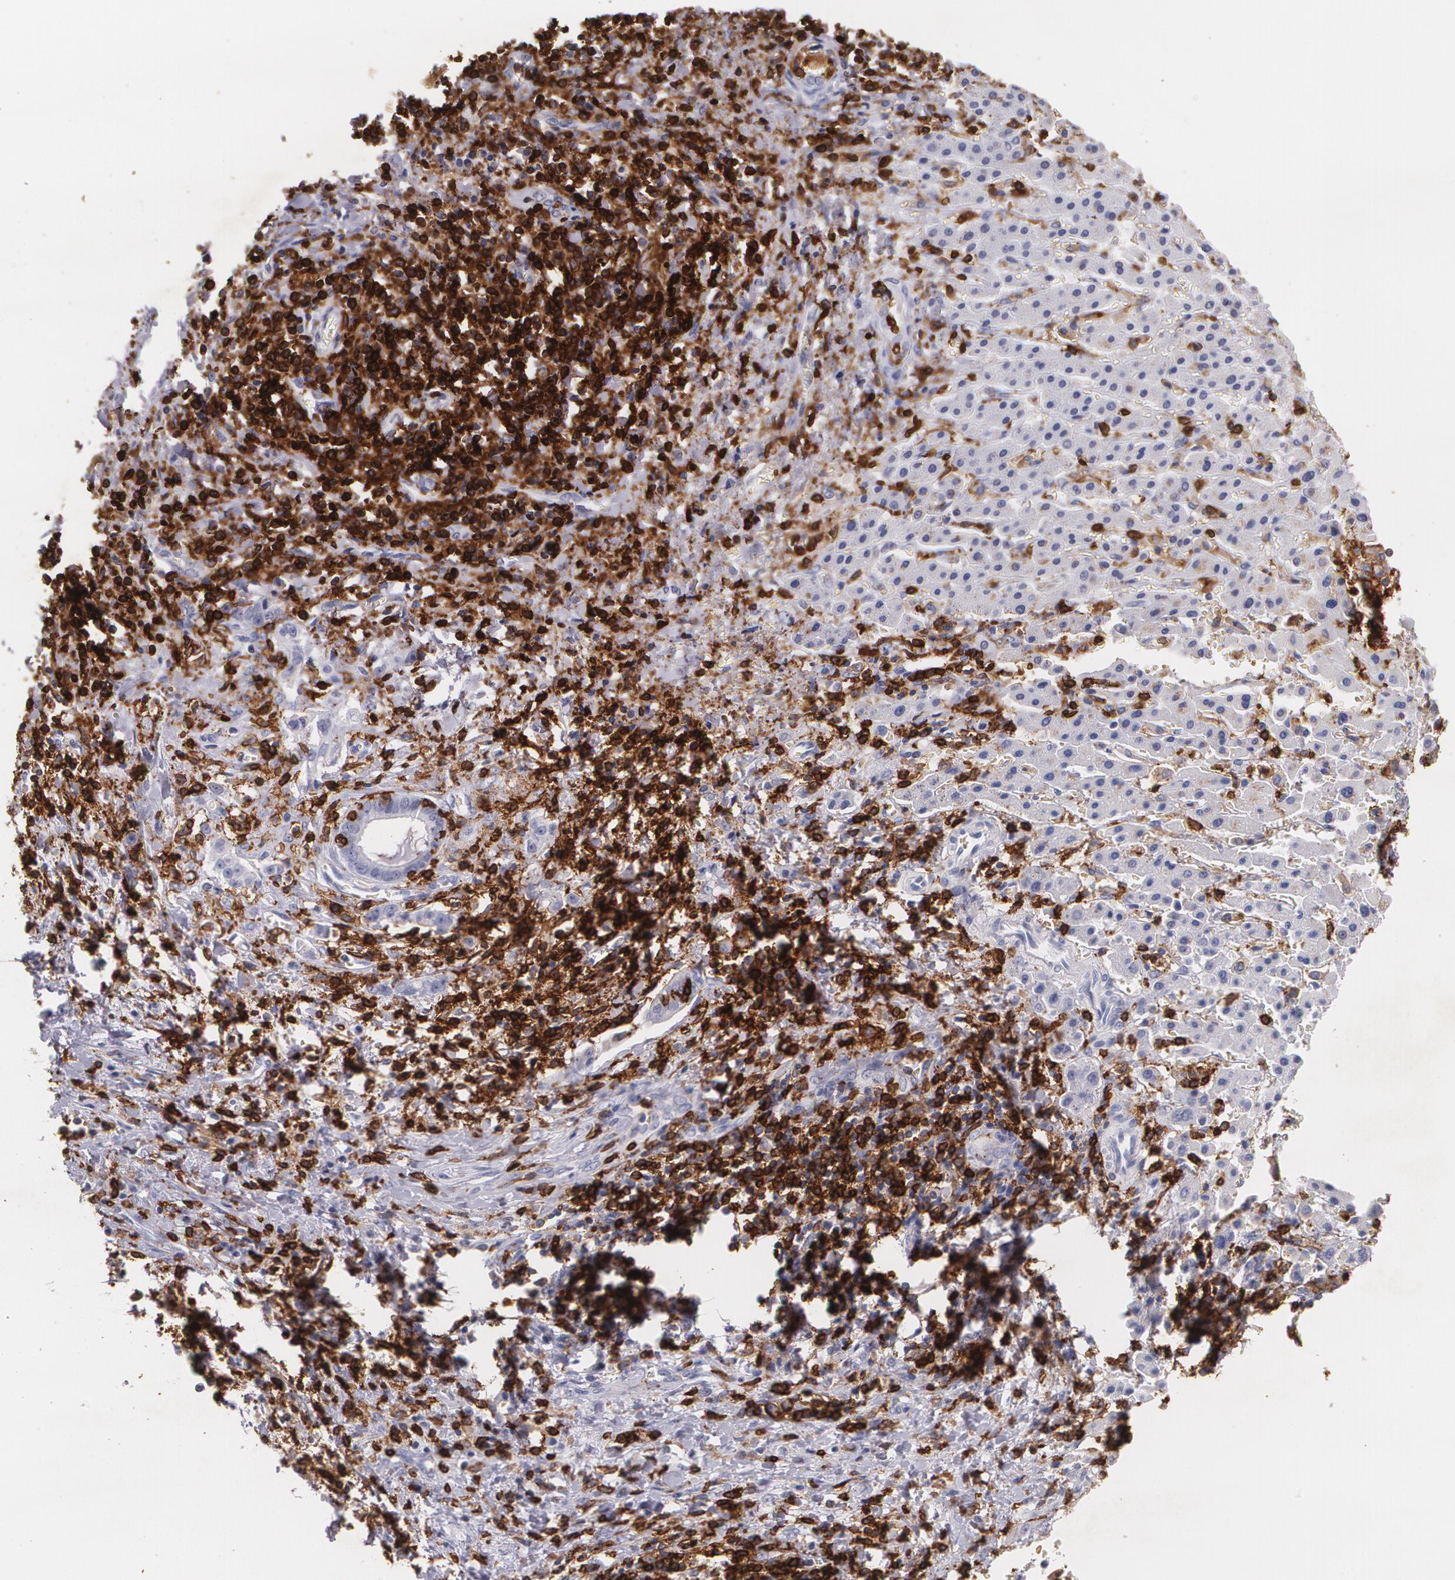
{"staining": {"intensity": "negative", "quantity": "none", "location": "none"}, "tissue": "liver cancer", "cell_type": "Tumor cells", "image_type": "cancer", "snomed": [{"axis": "morphology", "description": "Cholangiocarcinoma"}, {"axis": "topography", "description": "Liver"}], "caption": "An image of human liver cancer is negative for staining in tumor cells.", "gene": "PTPRC", "patient": {"sex": "male", "age": 57}}